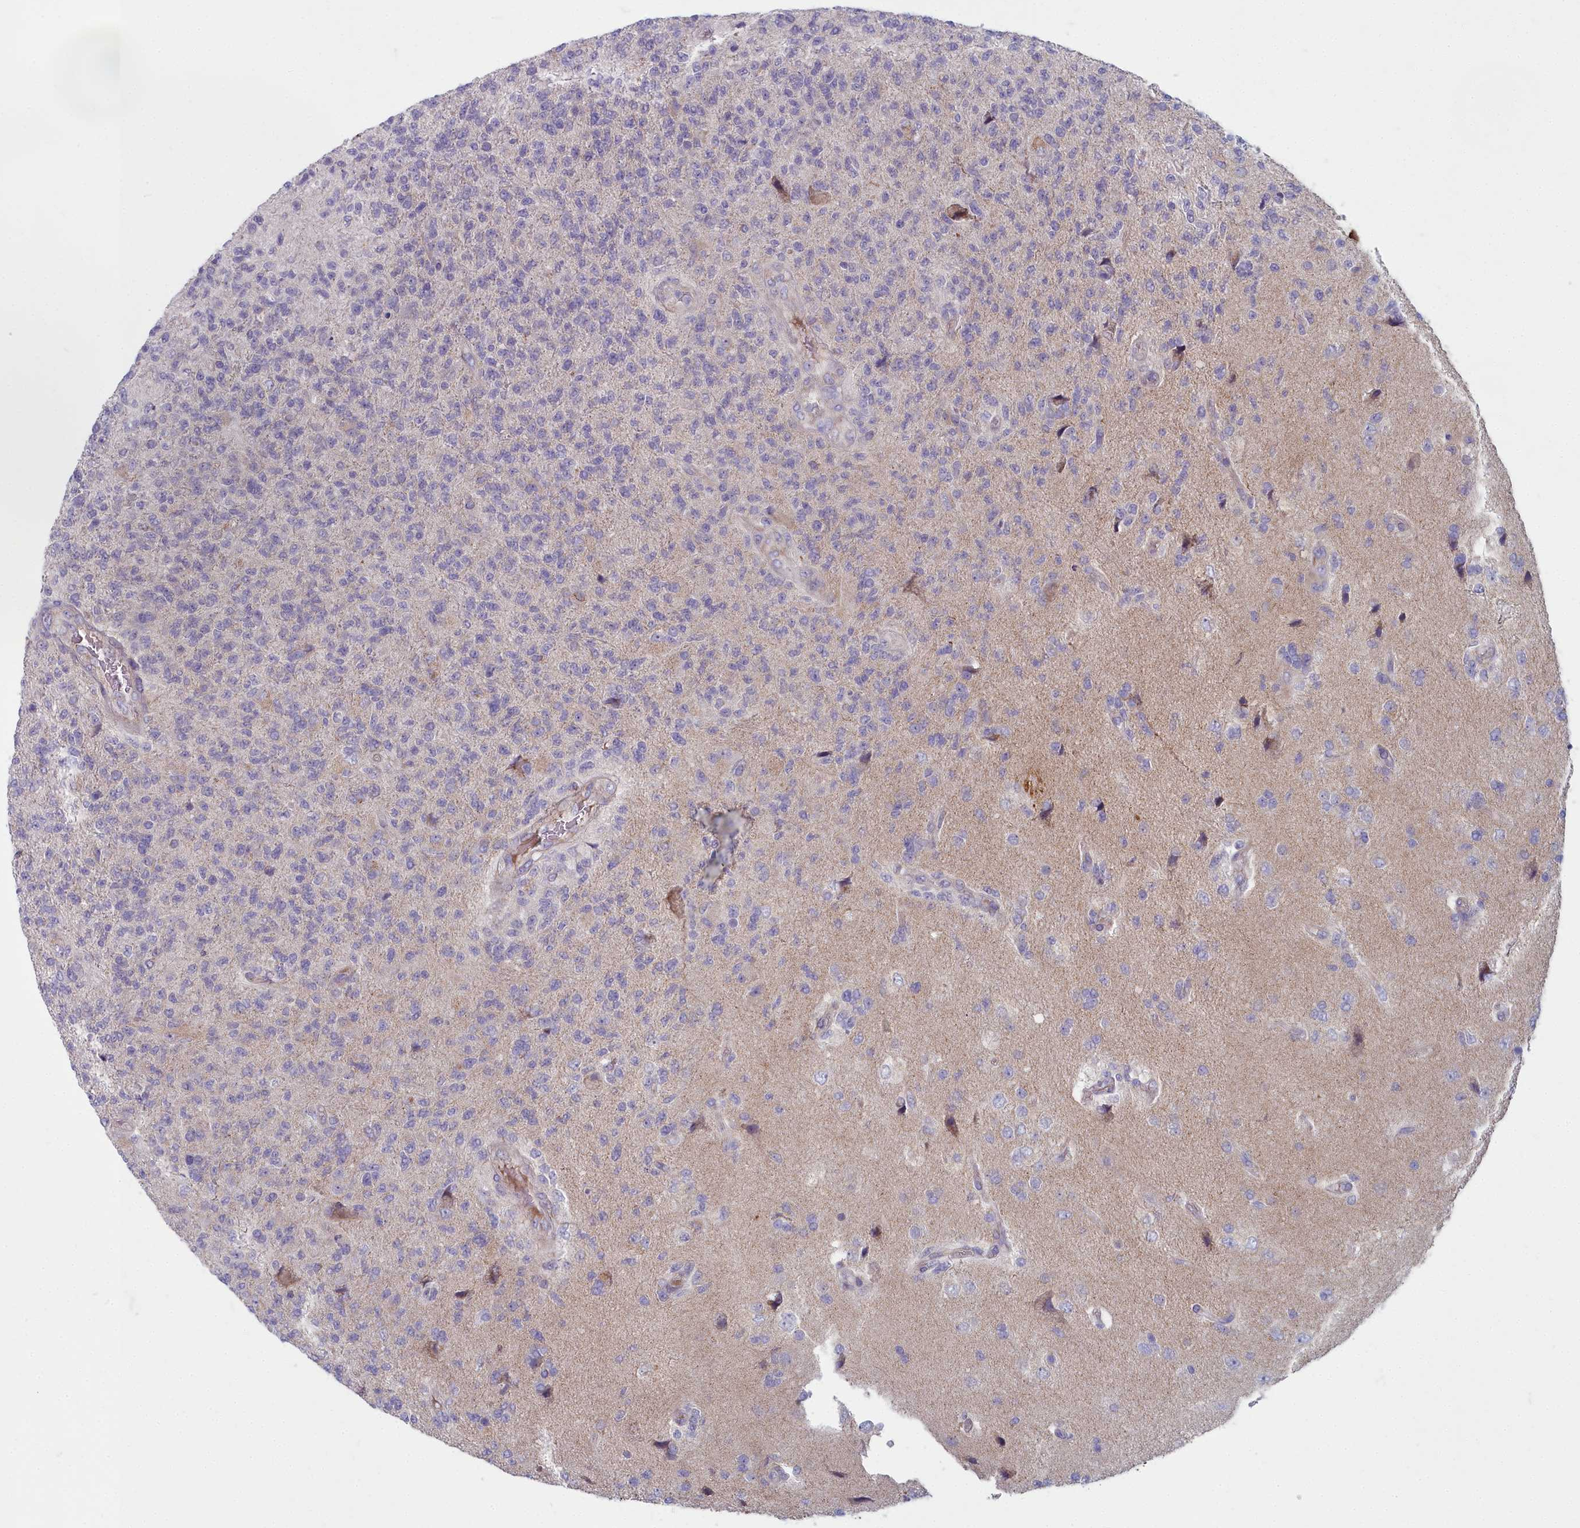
{"staining": {"intensity": "negative", "quantity": "none", "location": "none"}, "tissue": "glioma", "cell_type": "Tumor cells", "image_type": "cancer", "snomed": [{"axis": "morphology", "description": "Glioma, malignant, High grade"}, {"axis": "topography", "description": "Brain"}], "caption": "Immunohistochemistry (IHC) of human glioma shows no expression in tumor cells. (Brightfield microscopy of DAB immunohistochemistry at high magnification).", "gene": "INSYN2A", "patient": {"sex": "male", "age": 56}}